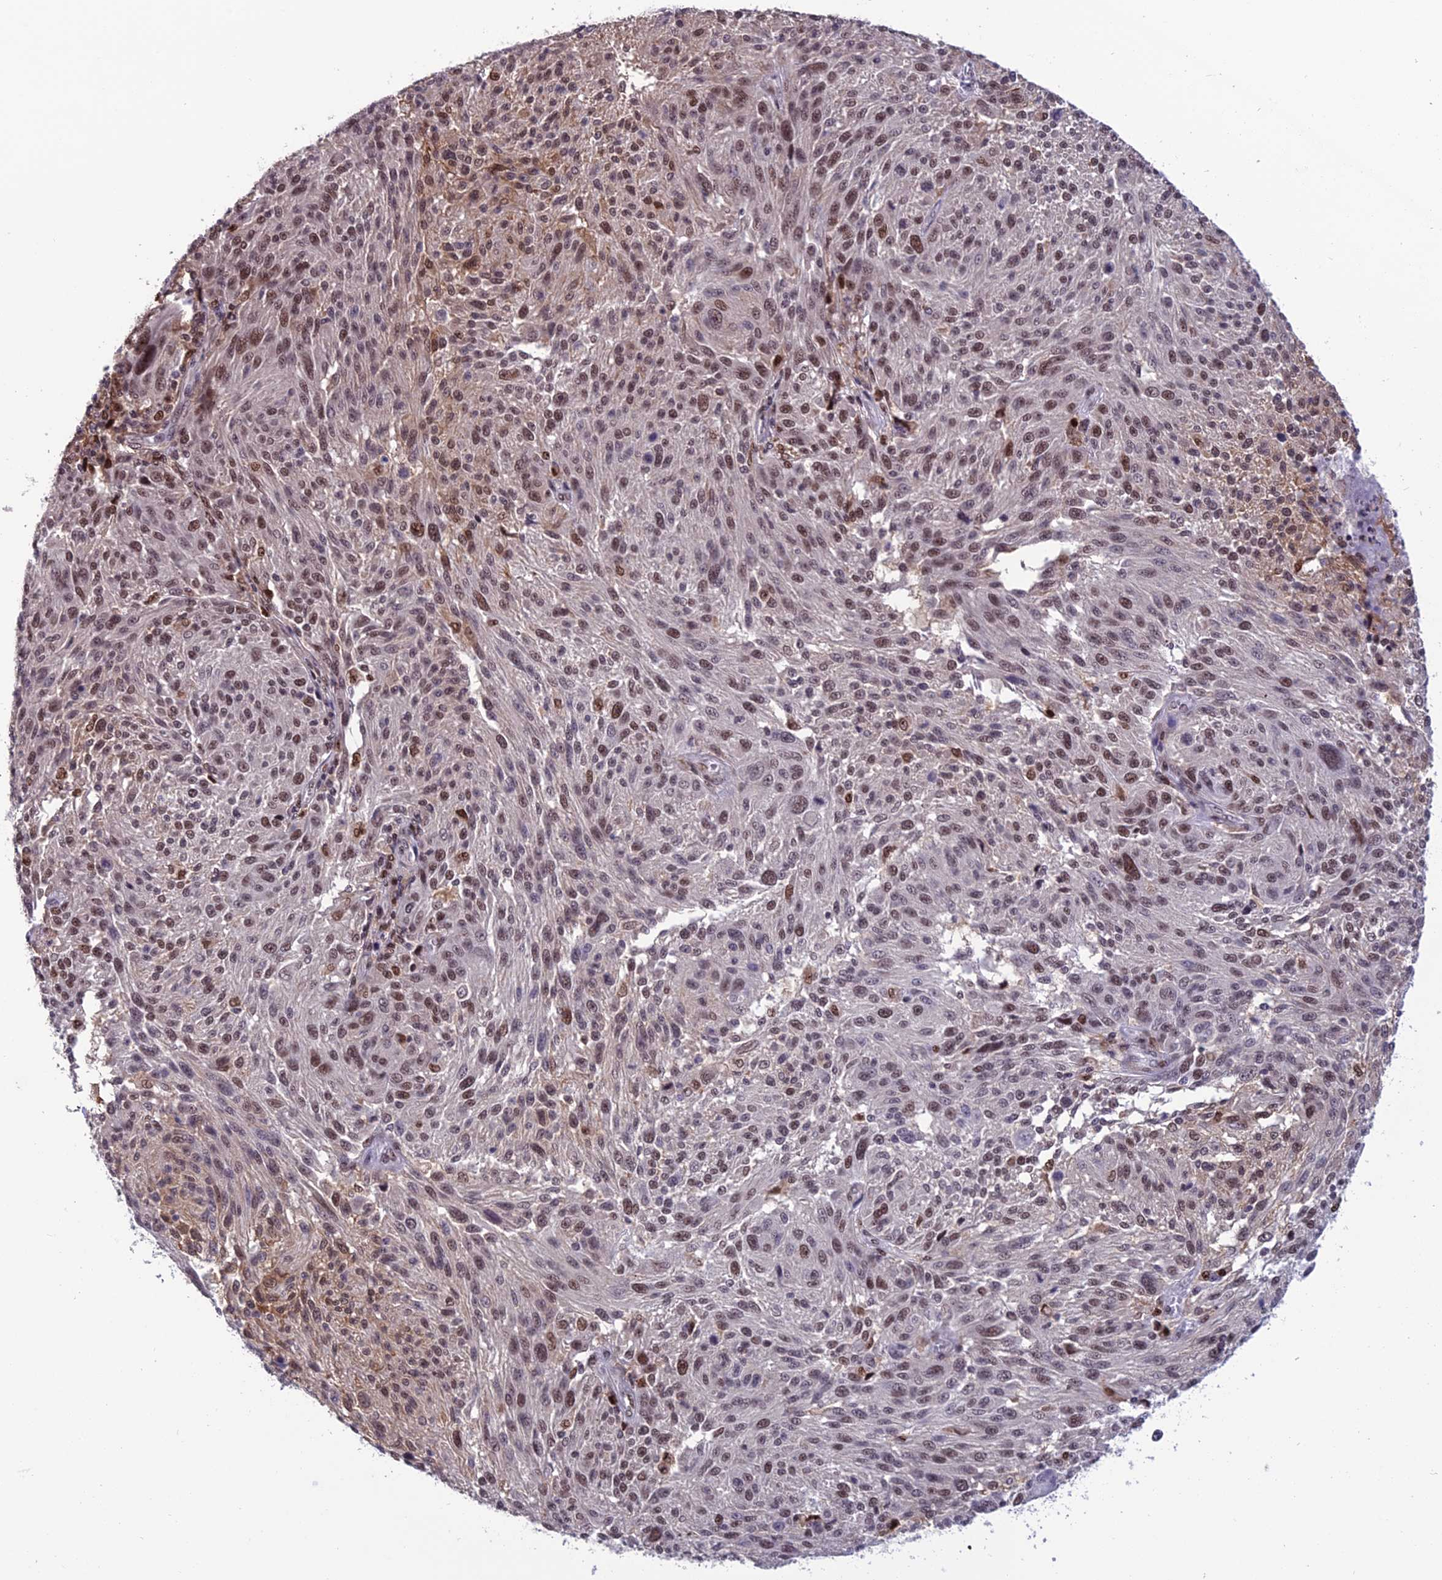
{"staining": {"intensity": "moderate", "quantity": "25%-75%", "location": "nuclear"}, "tissue": "melanoma", "cell_type": "Tumor cells", "image_type": "cancer", "snomed": [{"axis": "morphology", "description": "Malignant melanoma, NOS"}, {"axis": "topography", "description": "Skin"}], "caption": "A brown stain shows moderate nuclear expression of a protein in melanoma tumor cells.", "gene": "MIS12", "patient": {"sex": "male", "age": 53}}